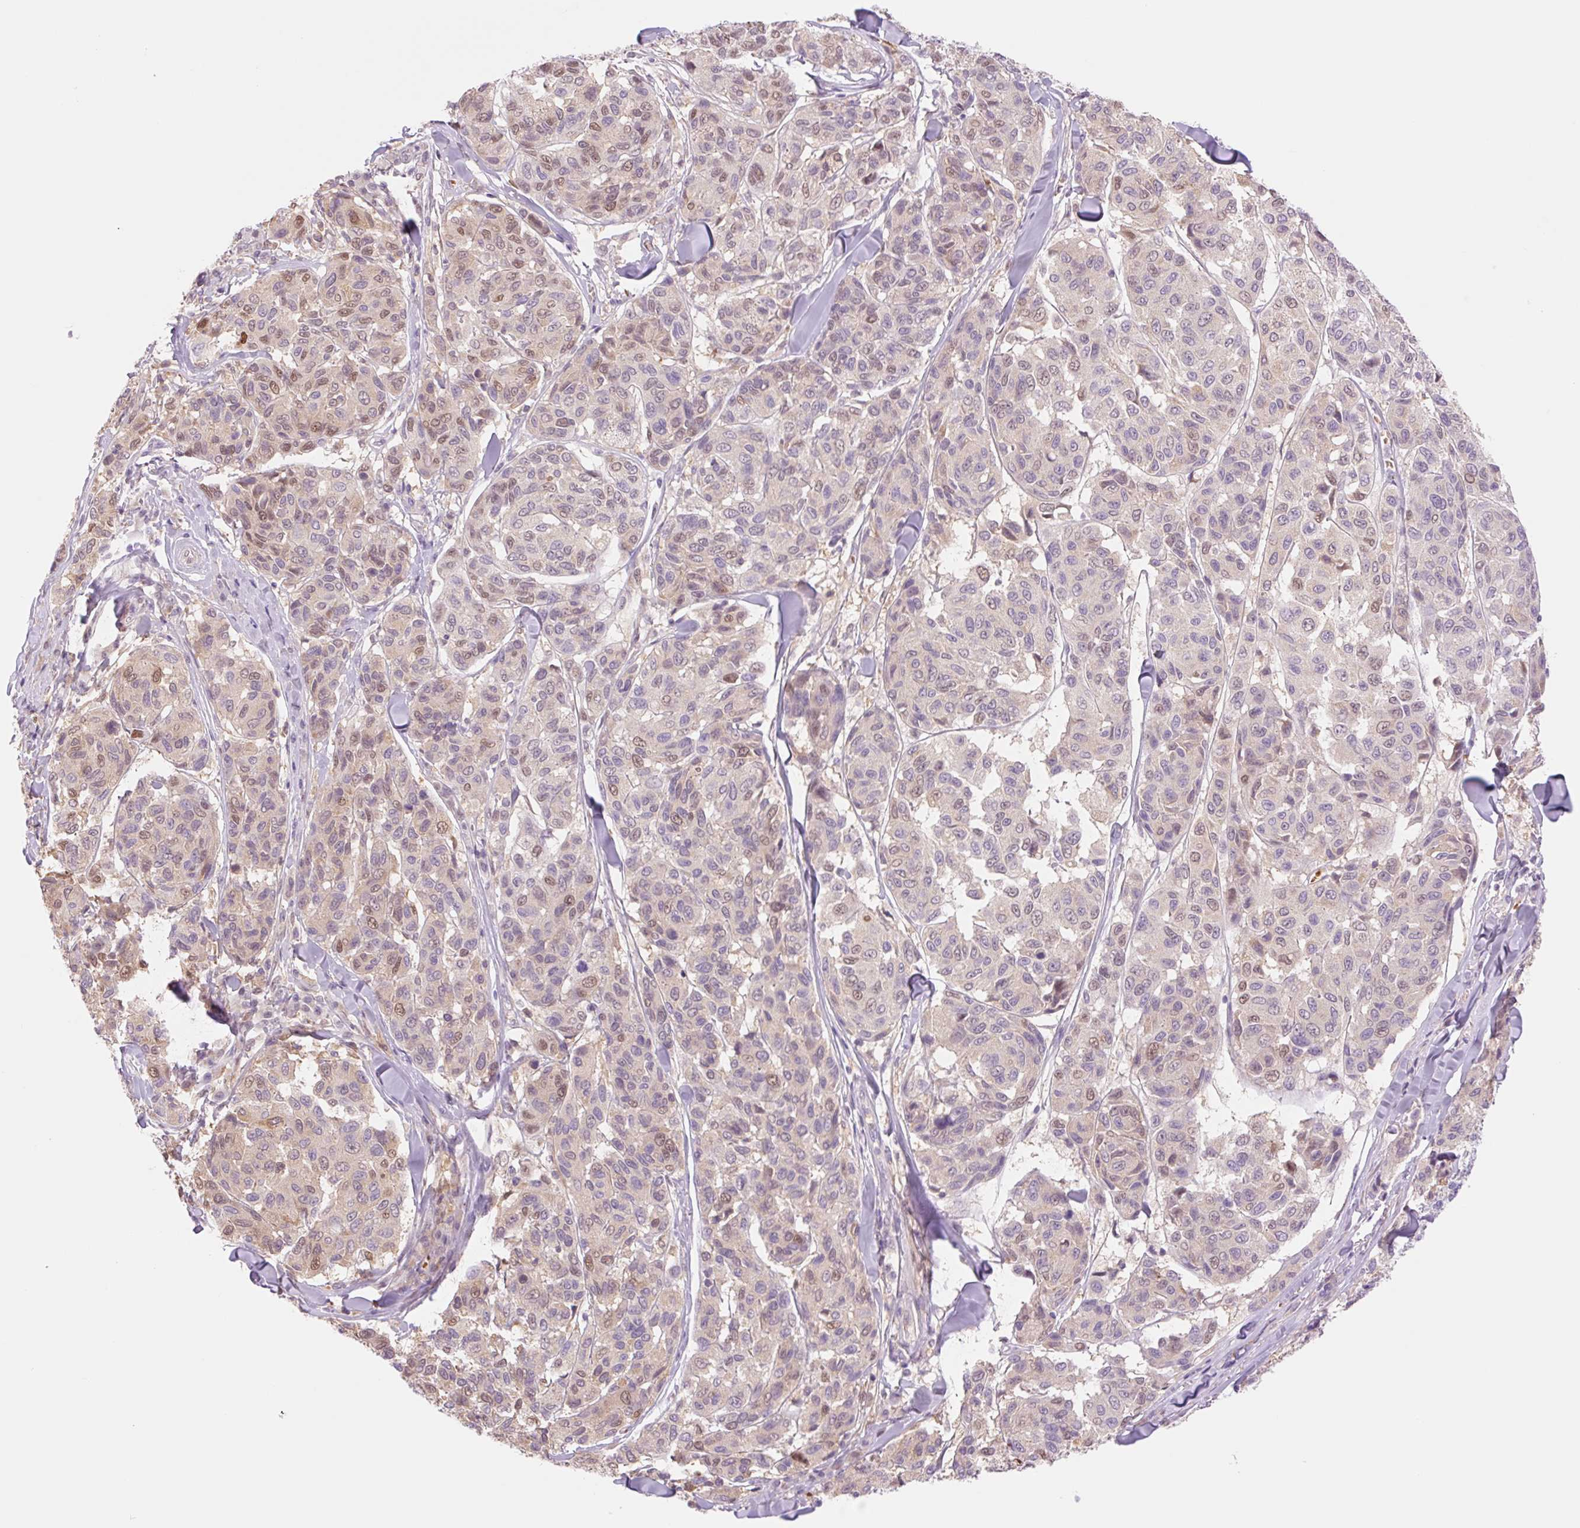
{"staining": {"intensity": "moderate", "quantity": "25%-75%", "location": "nuclear"}, "tissue": "melanoma", "cell_type": "Tumor cells", "image_type": "cancer", "snomed": [{"axis": "morphology", "description": "Malignant melanoma, NOS"}, {"axis": "topography", "description": "Skin"}], "caption": "A micrograph showing moderate nuclear staining in about 25%-75% of tumor cells in malignant melanoma, as visualized by brown immunohistochemical staining.", "gene": "HEBP1", "patient": {"sex": "female", "age": 66}}